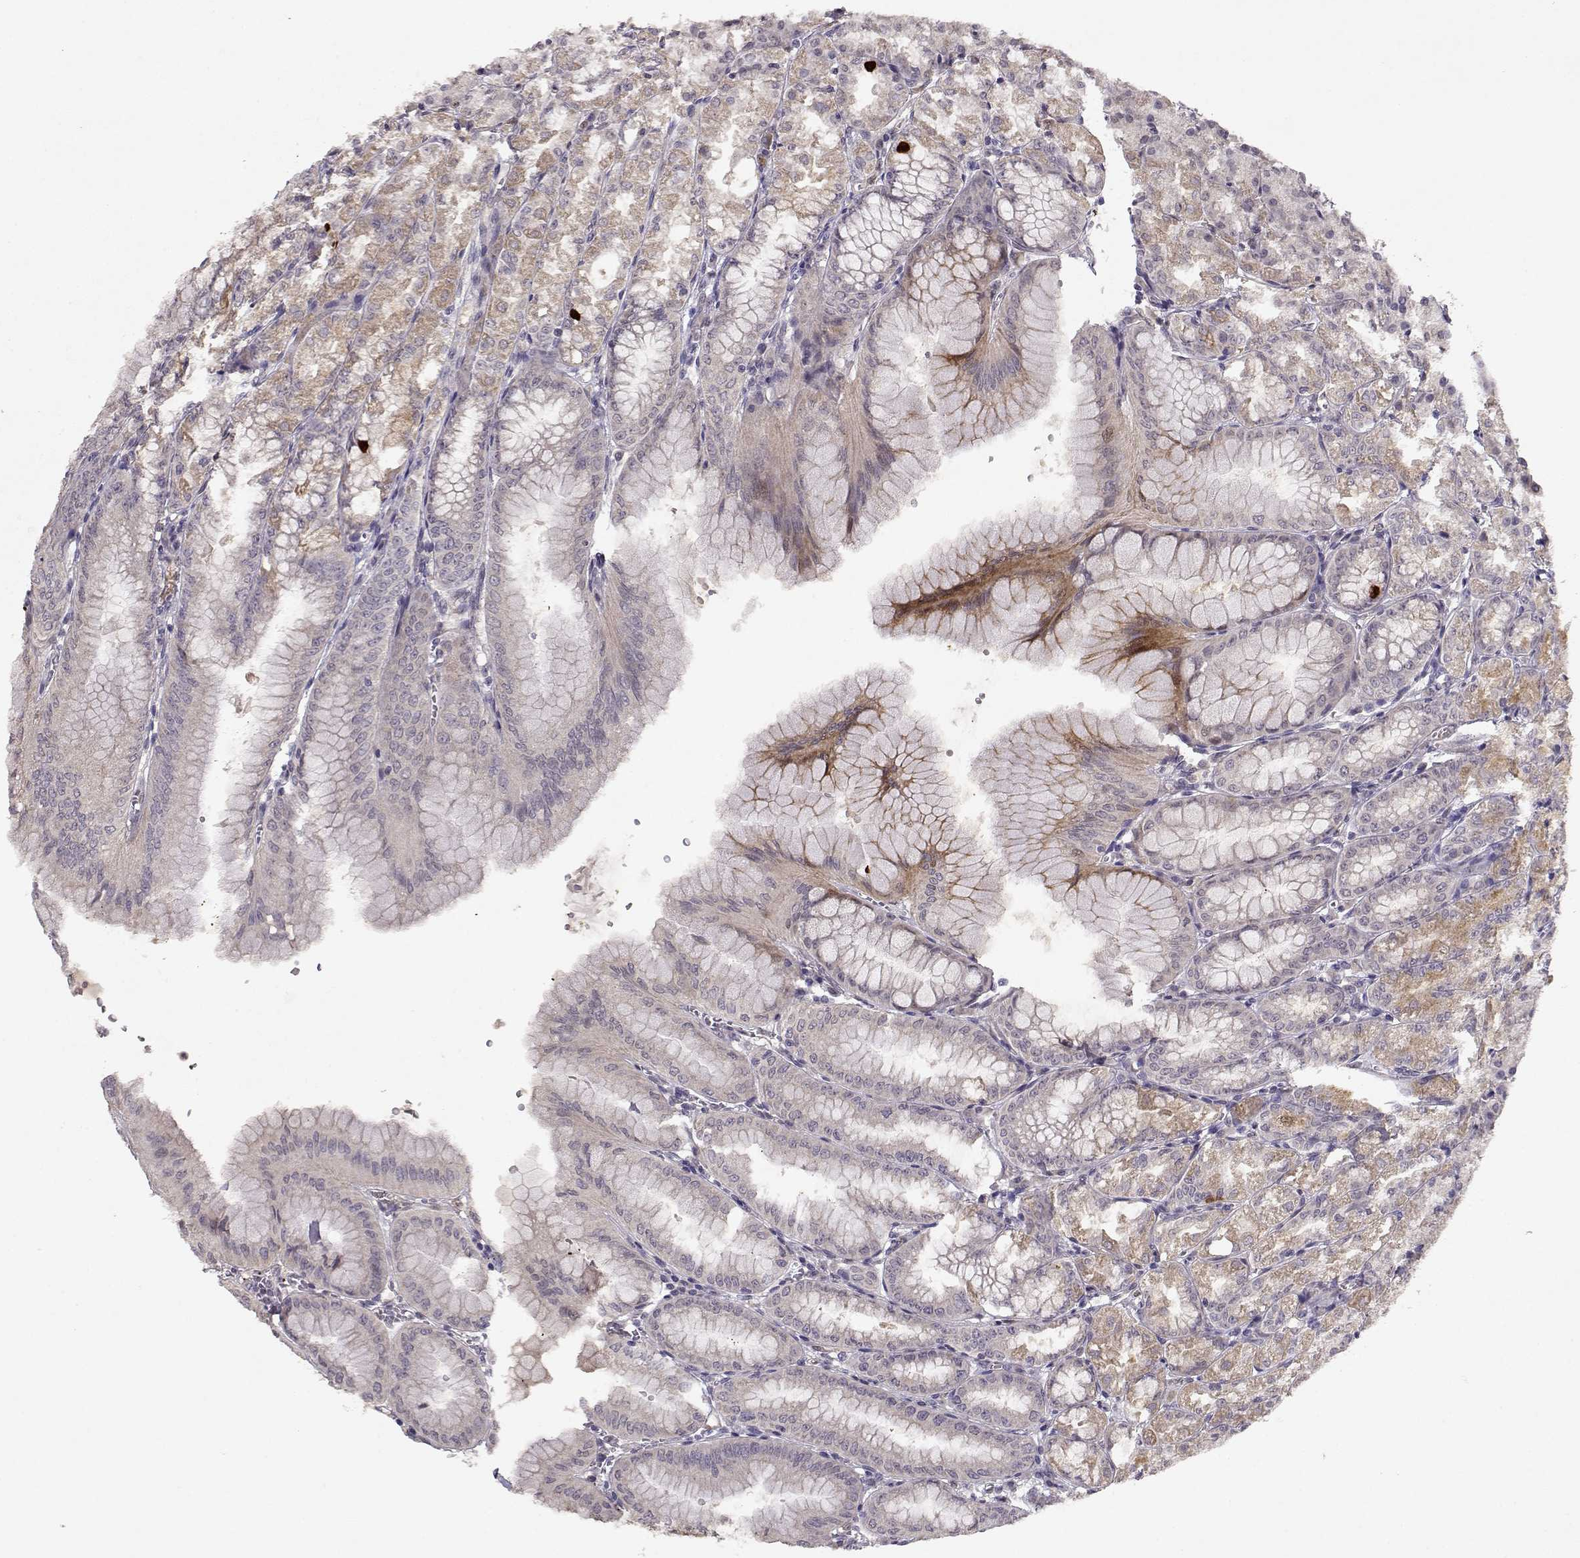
{"staining": {"intensity": "moderate", "quantity": "25%-75%", "location": "cytoplasmic/membranous"}, "tissue": "stomach", "cell_type": "Glandular cells", "image_type": "normal", "snomed": [{"axis": "morphology", "description": "Normal tissue, NOS"}, {"axis": "topography", "description": "Stomach, lower"}], "caption": "A medium amount of moderate cytoplasmic/membranous expression is identified in about 25%-75% of glandular cells in normal stomach.", "gene": "BMX", "patient": {"sex": "male", "age": 71}}